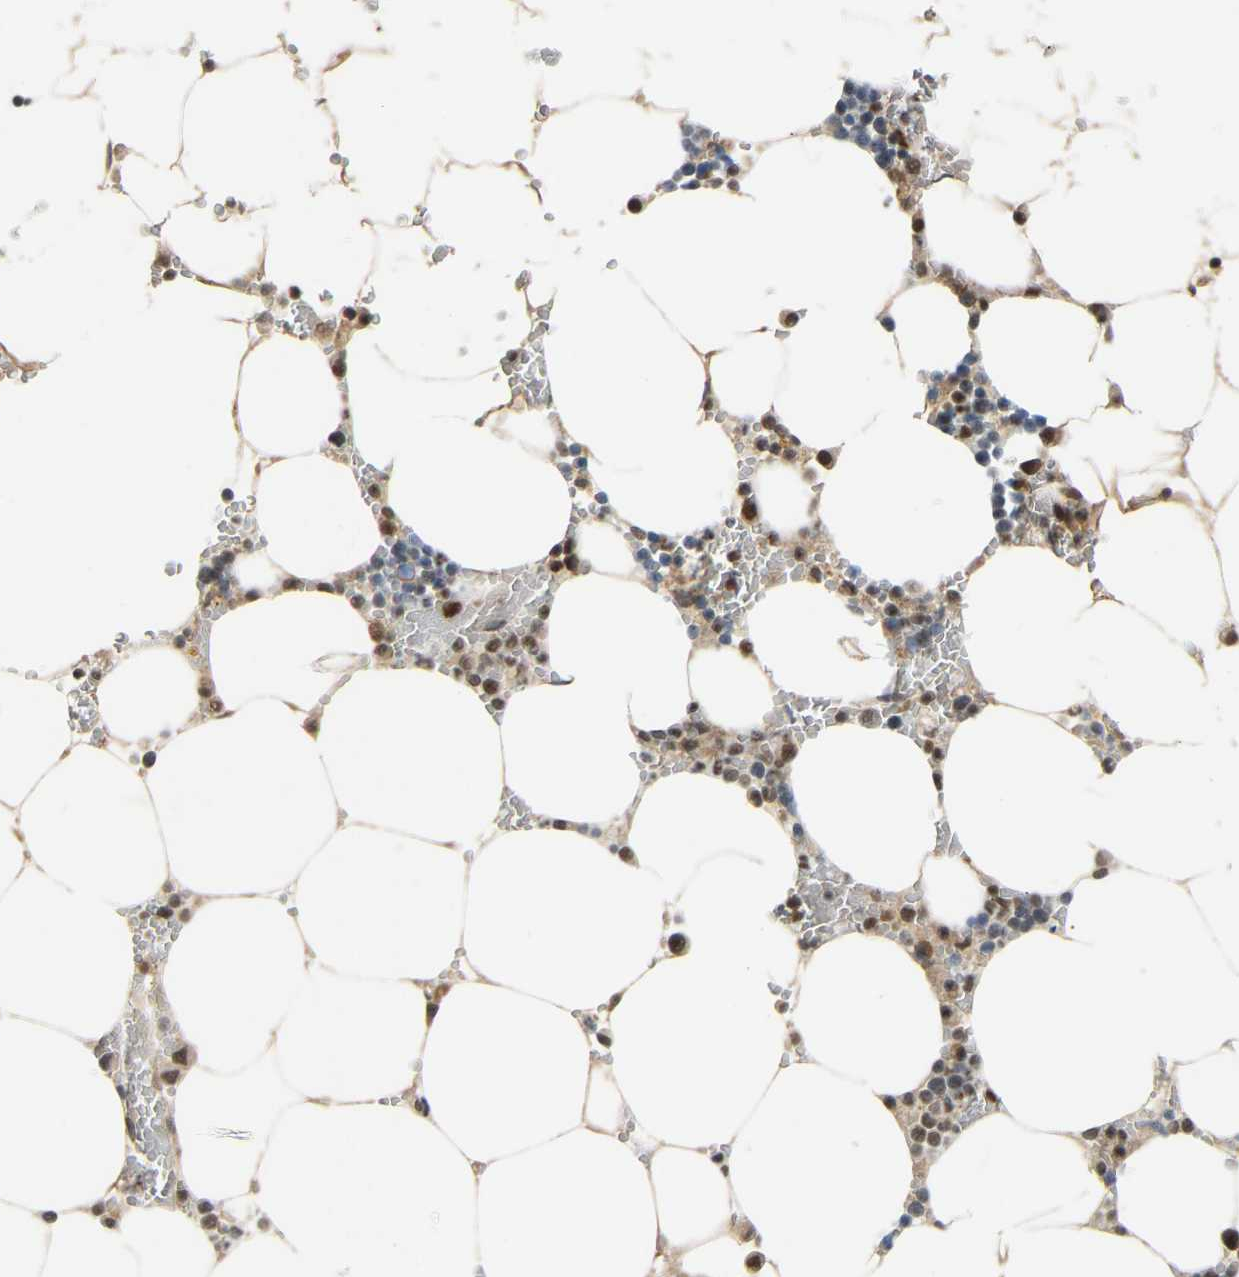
{"staining": {"intensity": "moderate", "quantity": "25%-75%", "location": "nuclear"}, "tissue": "bone marrow", "cell_type": "Hematopoietic cells", "image_type": "normal", "snomed": [{"axis": "morphology", "description": "Normal tissue, NOS"}, {"axis": "topography", "description": "Bone marrow"}], "caption": "Bone marrow stained with DAB (3,3'-diaminobenzidine) immunohistochemistry (IHC) displays medium levels of moderate nuclear expression in approximately 25%-75% of hematopoietic cells.", "gene": "RBM15", "patient": {"sex": "male", "age": 70}}